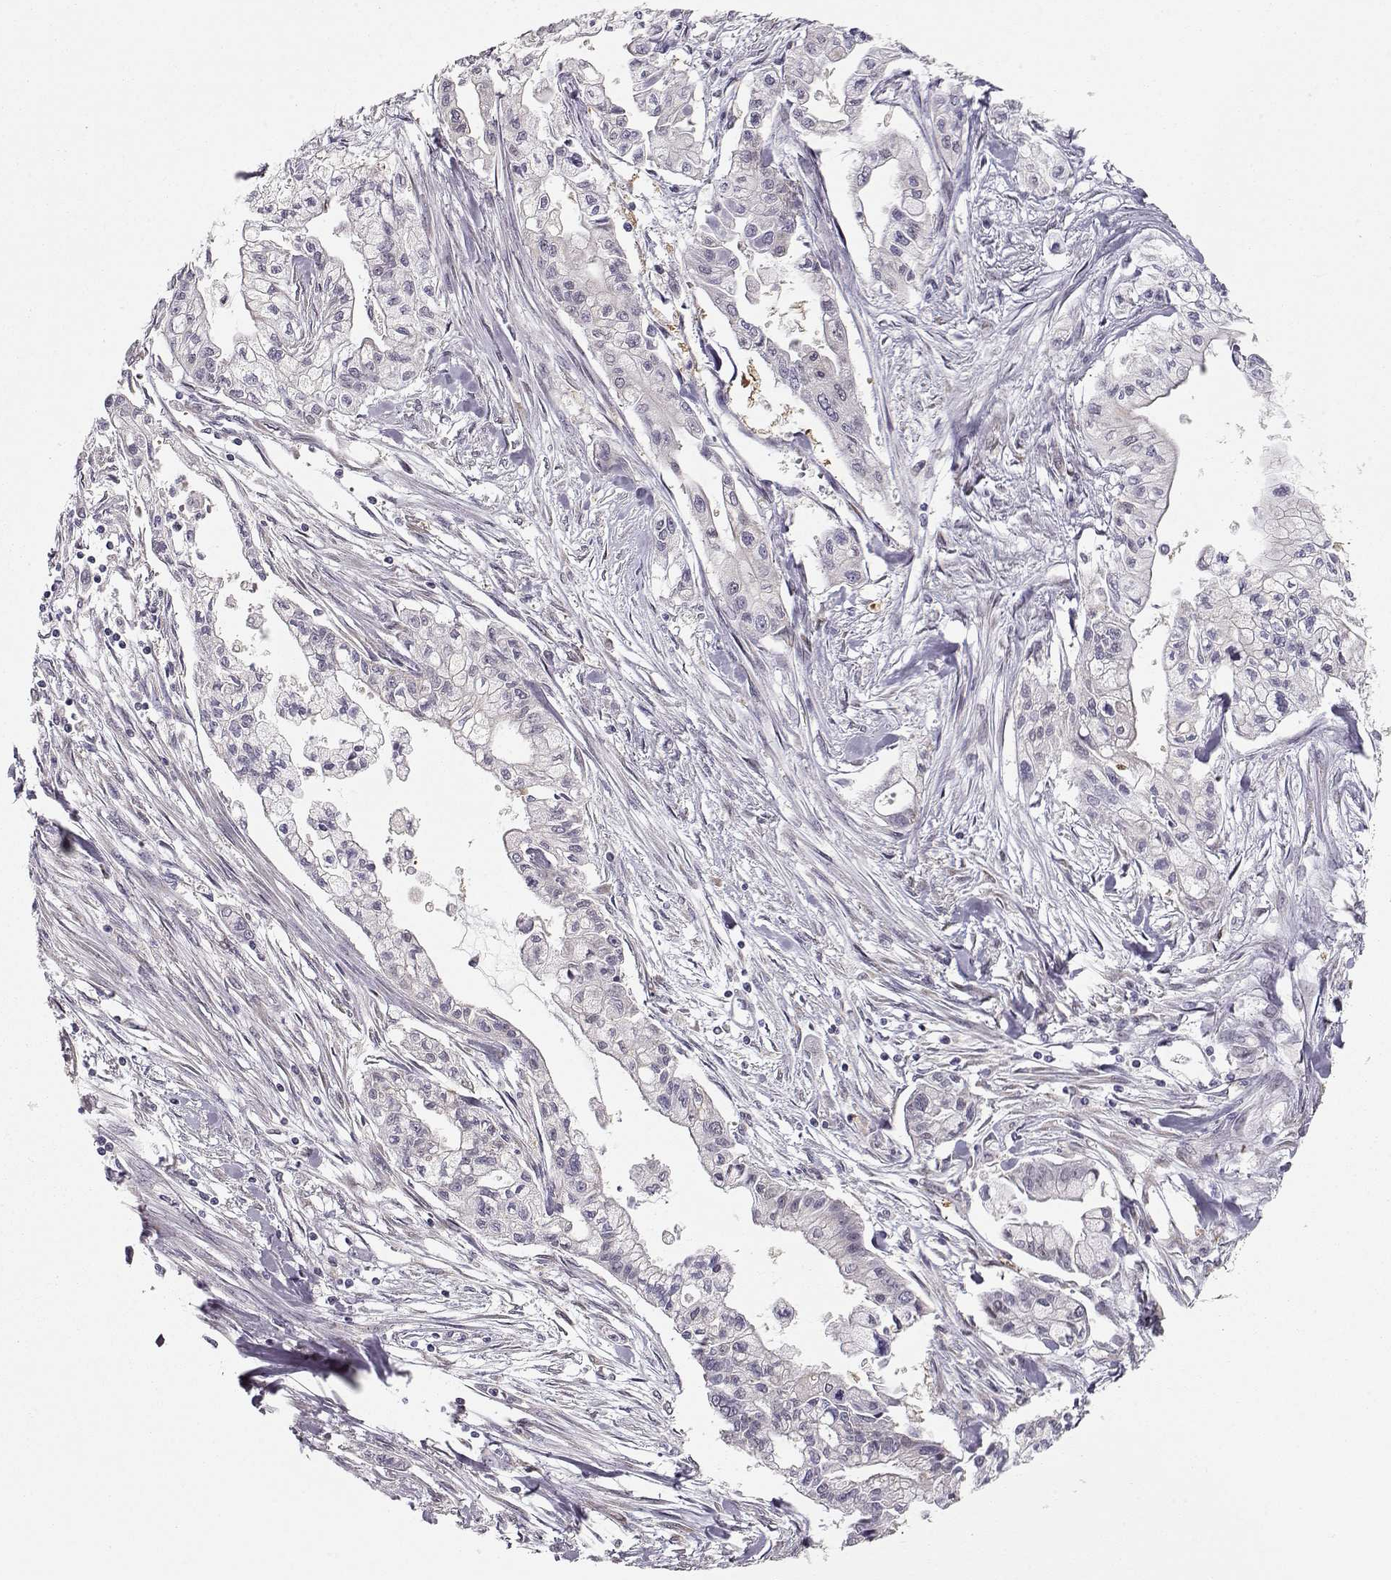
{"staining": {"intensity": "negative", "quantity": "none", "location": "none"}, "tissue": "pancreatic cancer", "cell_type": "Tumor cells", "image_type": "cancer", "snomed": [{"axis": "morphology", "description": "Adenocarcinoma, NOS"}, {"axis": "topography", "description": "Pancreas"}], "caption": "The image reveals no staining of tumor cells in pancreatic cancer (adenocarcinoma).", "gene": "TEPP", "patient": {"sex": "male", "age": 54}}